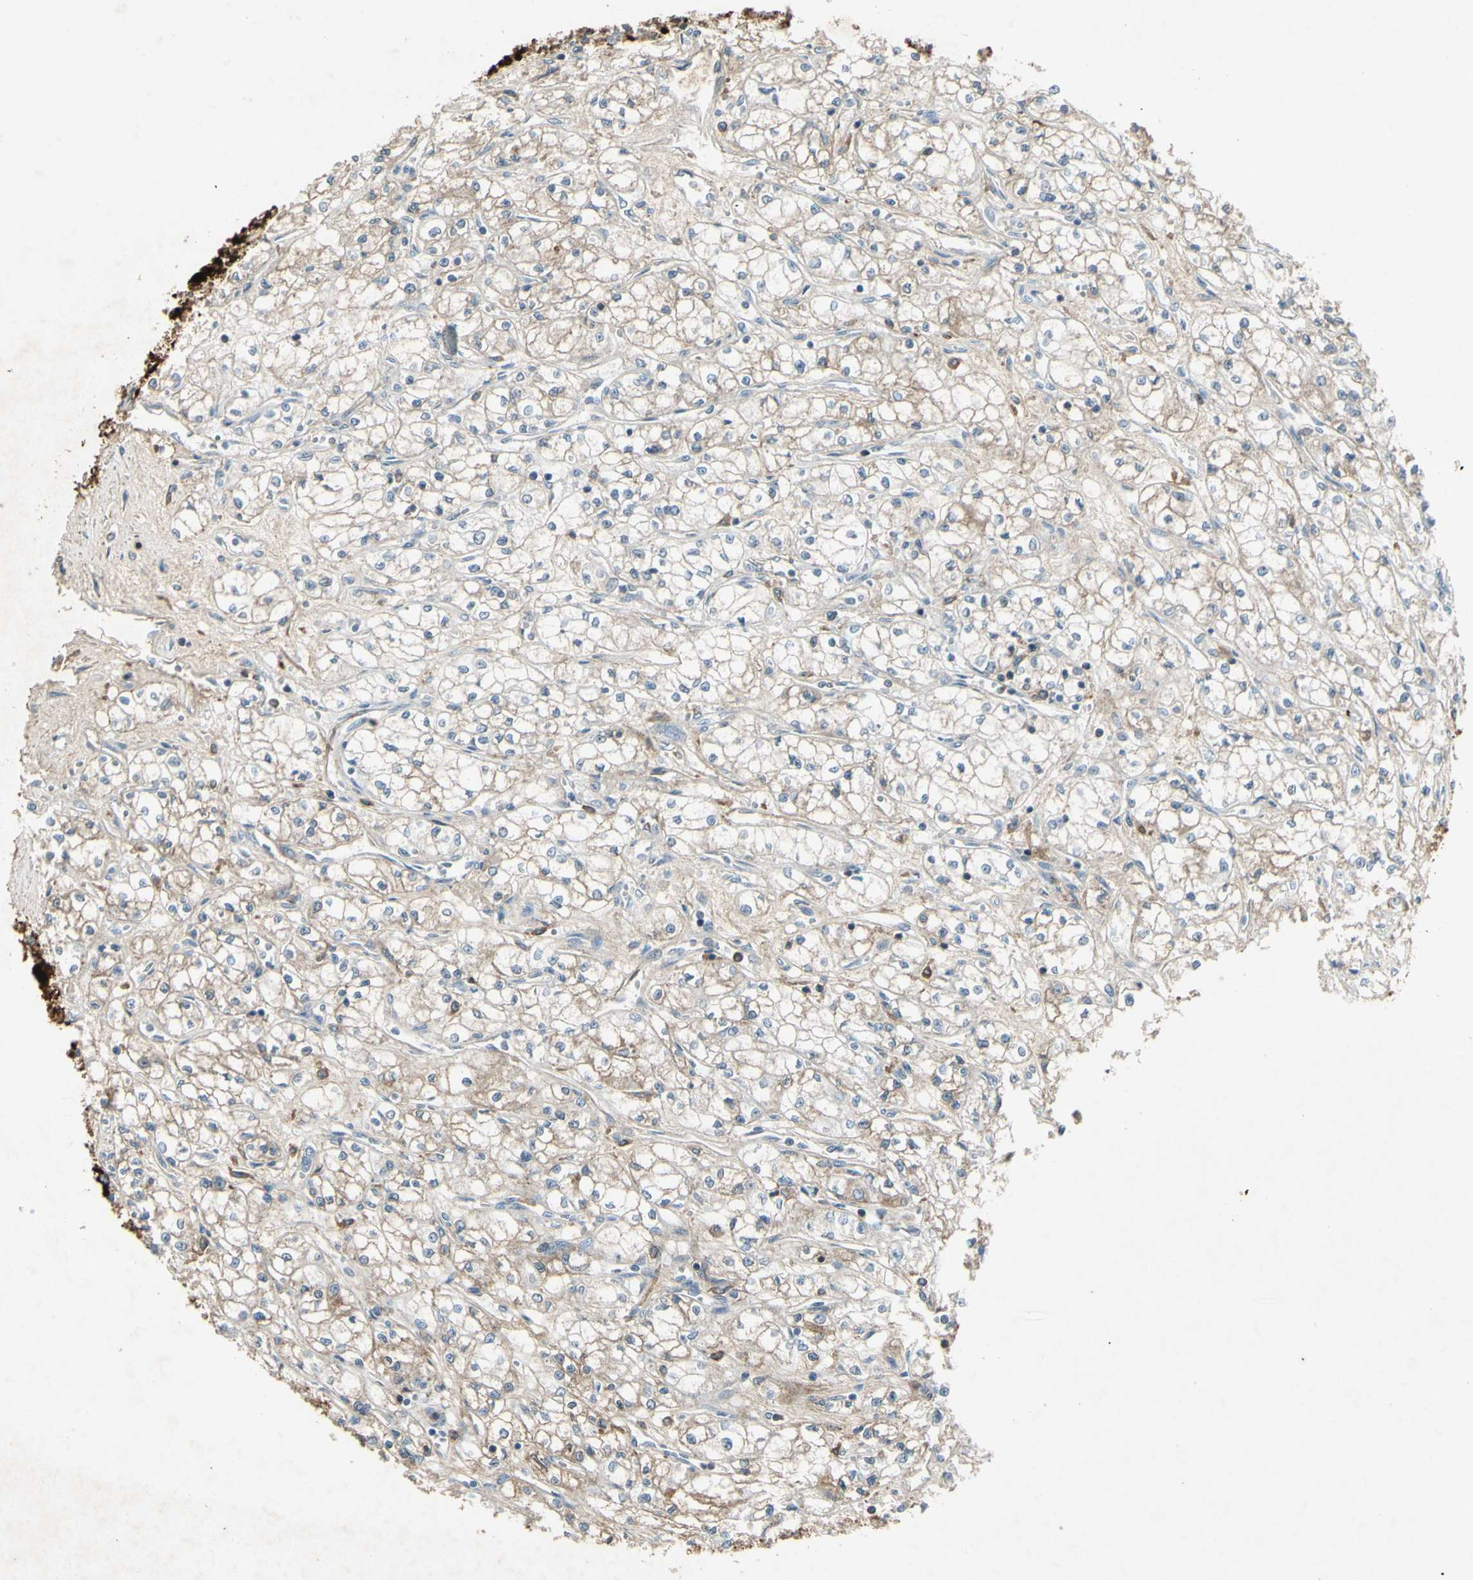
{"staining": {"intensity": "weak", "quantity": "25%-75%", "location": "cytoplasmic/membranous"}, "tissue": "renal cancer", "cell_type": "Tumor cells", "image_type": "cancer", "snomed": [{"axis": "morphology", "description": "Normal tissue, NOS"}, {"axis": "morphology", "description": "Adenocarcinoma, NOS"}, {"axis": "topography", "description": "Kidney"}], "caption": "Renal cancer was stained to show a protein in brown. There is low levels of weak cytoplasmic/membranous expression in about 25%-75% of tumor cells.", "gene": "IGHM", "patient": {"sex": "male", "age": 59}}